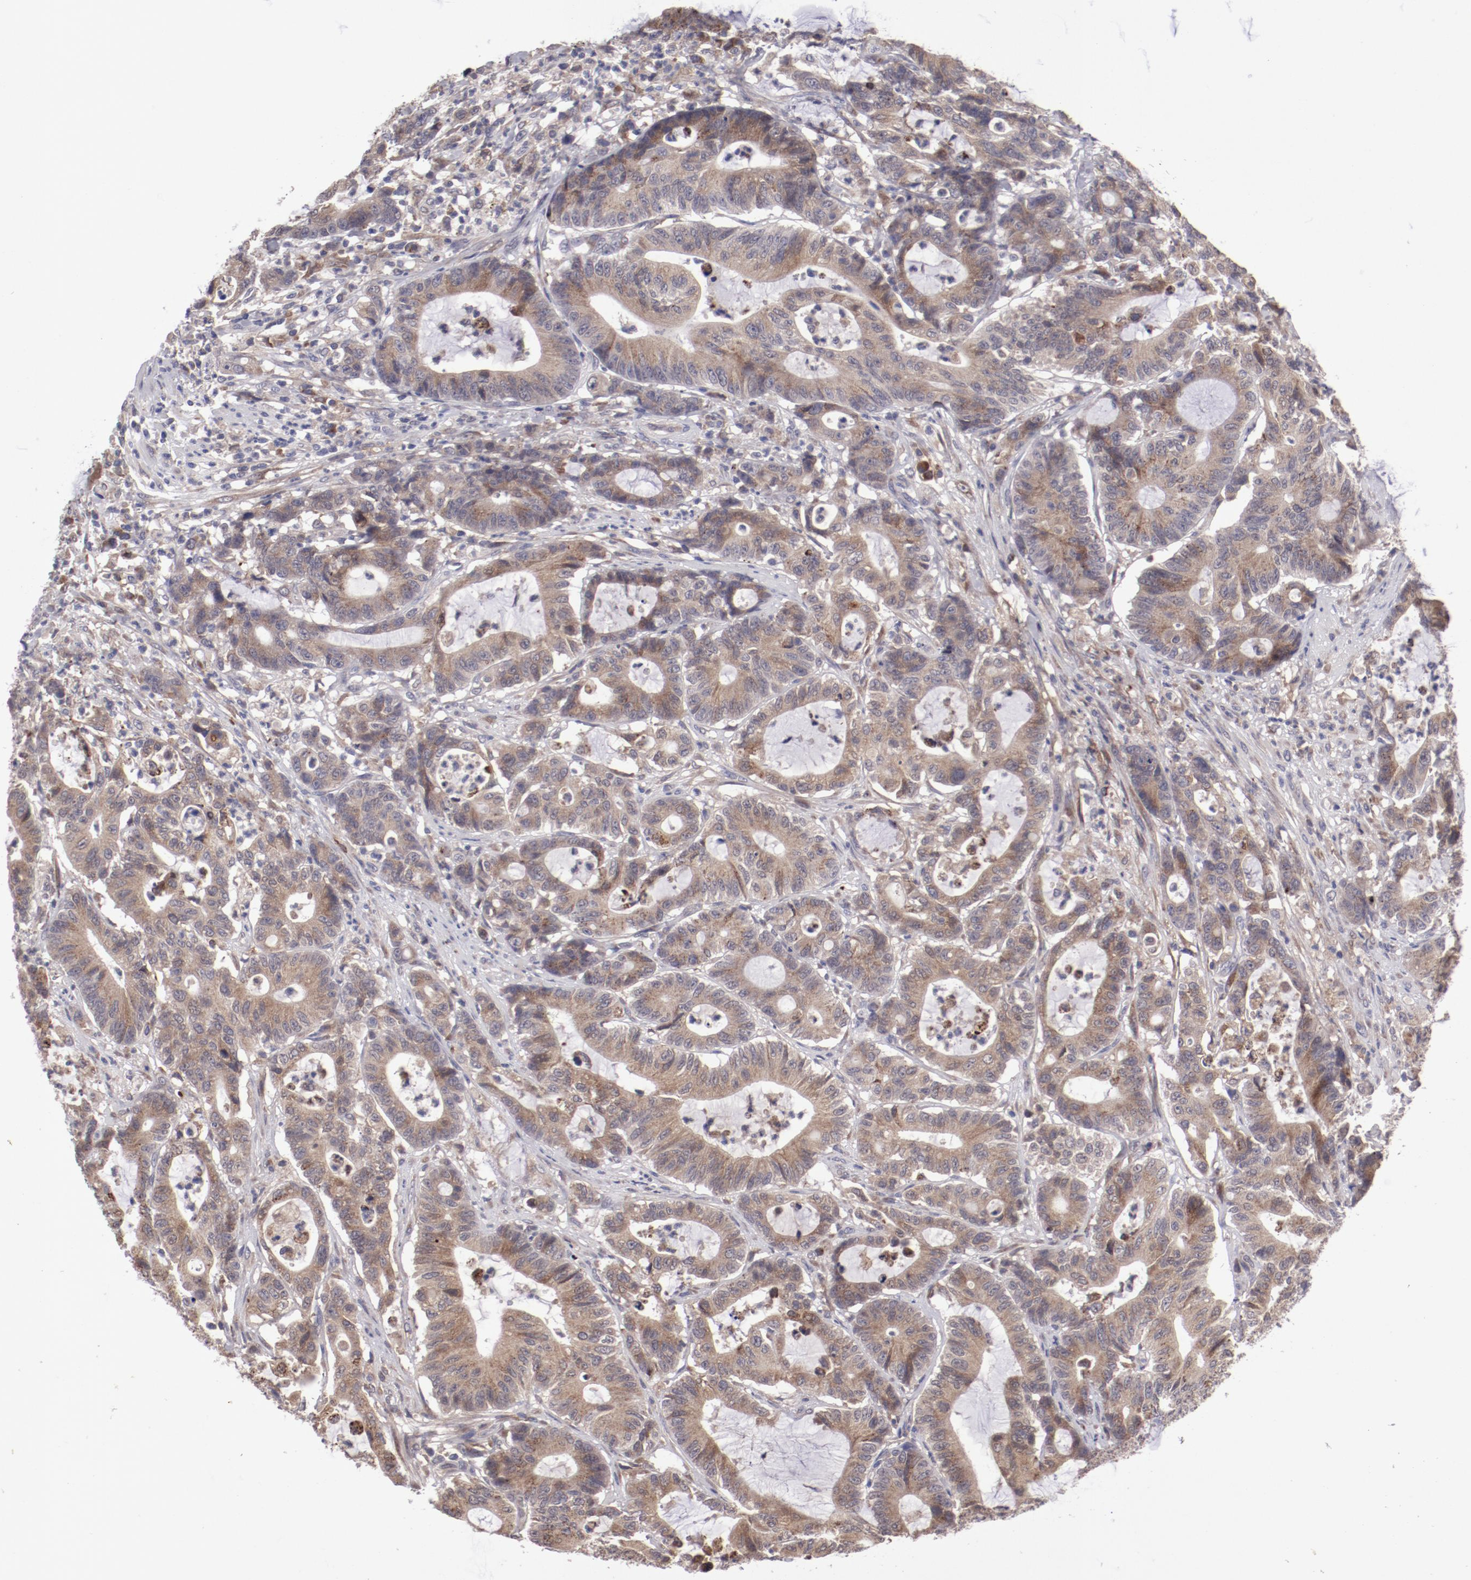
{"staining": {"intensity": "weak", "quantity": ">75%", "location": "cytoplasmic/membranous"}, "tissue": "colorectal cancer", "cell_type": "Tumor cells", "image_type": "cancer", "snomed": [{"axis": "morphology", "description": "Adenocarcinoma, NOS"}, {"axis": "topography", "description": "Colon"}], "caption": "Immunohistochemical staining of human colorectal adenocarcinoma displays low levels of weak cytoplasmic/membranous staining in approximately >75% of tumor cells.", "gene": "IL12A", "patient": {"sex": "female", "age": 84}}